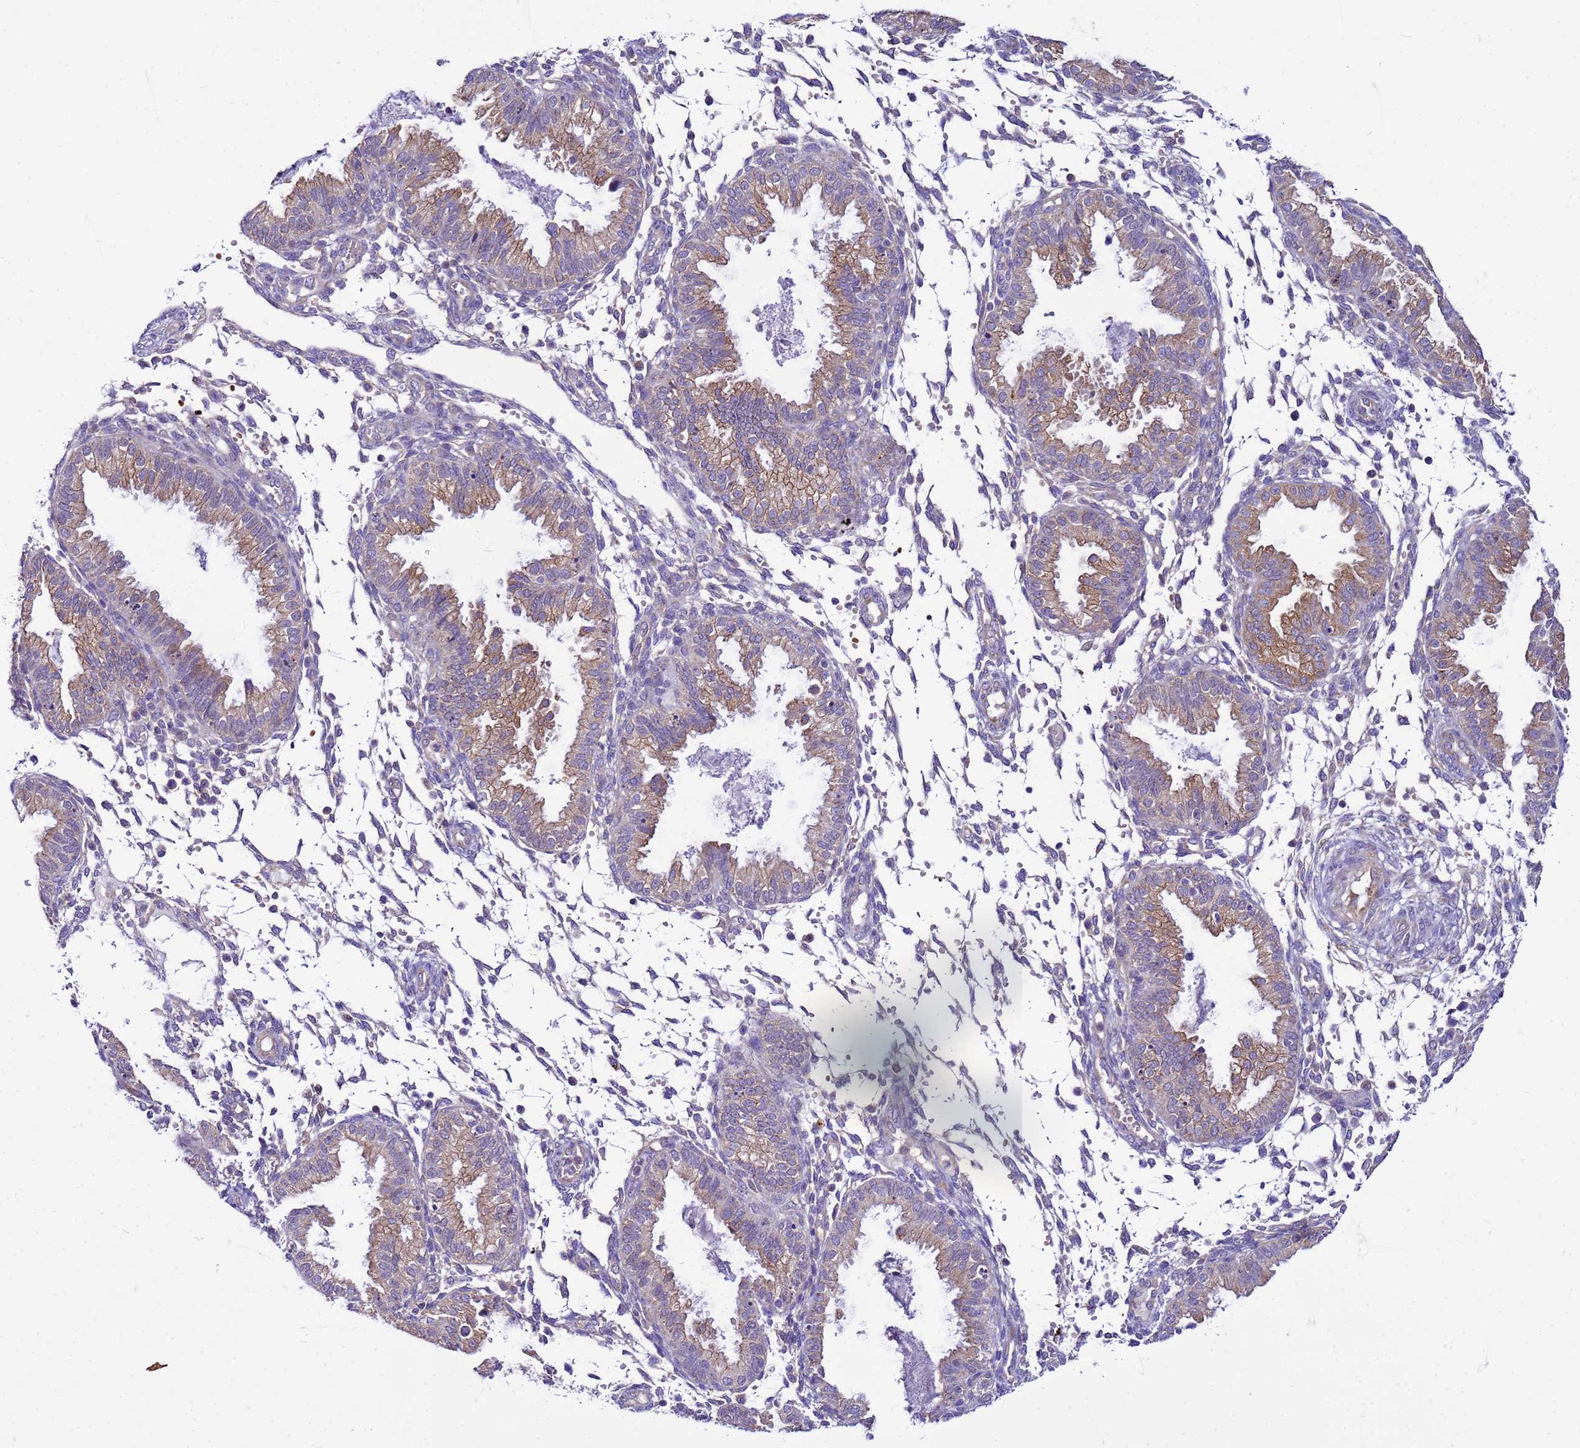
{"staining": {"intensity": "negative", "quantity": "none", "location": "none"}, "tissue": "endometrium", "cell_type": "Cells in endometrial stroma", "image_type": "normal", "snomed": [{"axis": "morphology", "description": "Normal tissue, NOS"}, {"axis": "topography", "description": "Endometrium"}], "caption": "IHC image of normal endometrium: human endometrium stained with DAB (3,3'-diaminobenzidine) reveals no significant protein positivity in cells in endometrial stroma. (Brightfield microscopy of DAB immunohistochemistry at high magnification).", "gene": "PKD1", "patient": {"sex": "female", "age": 33}}